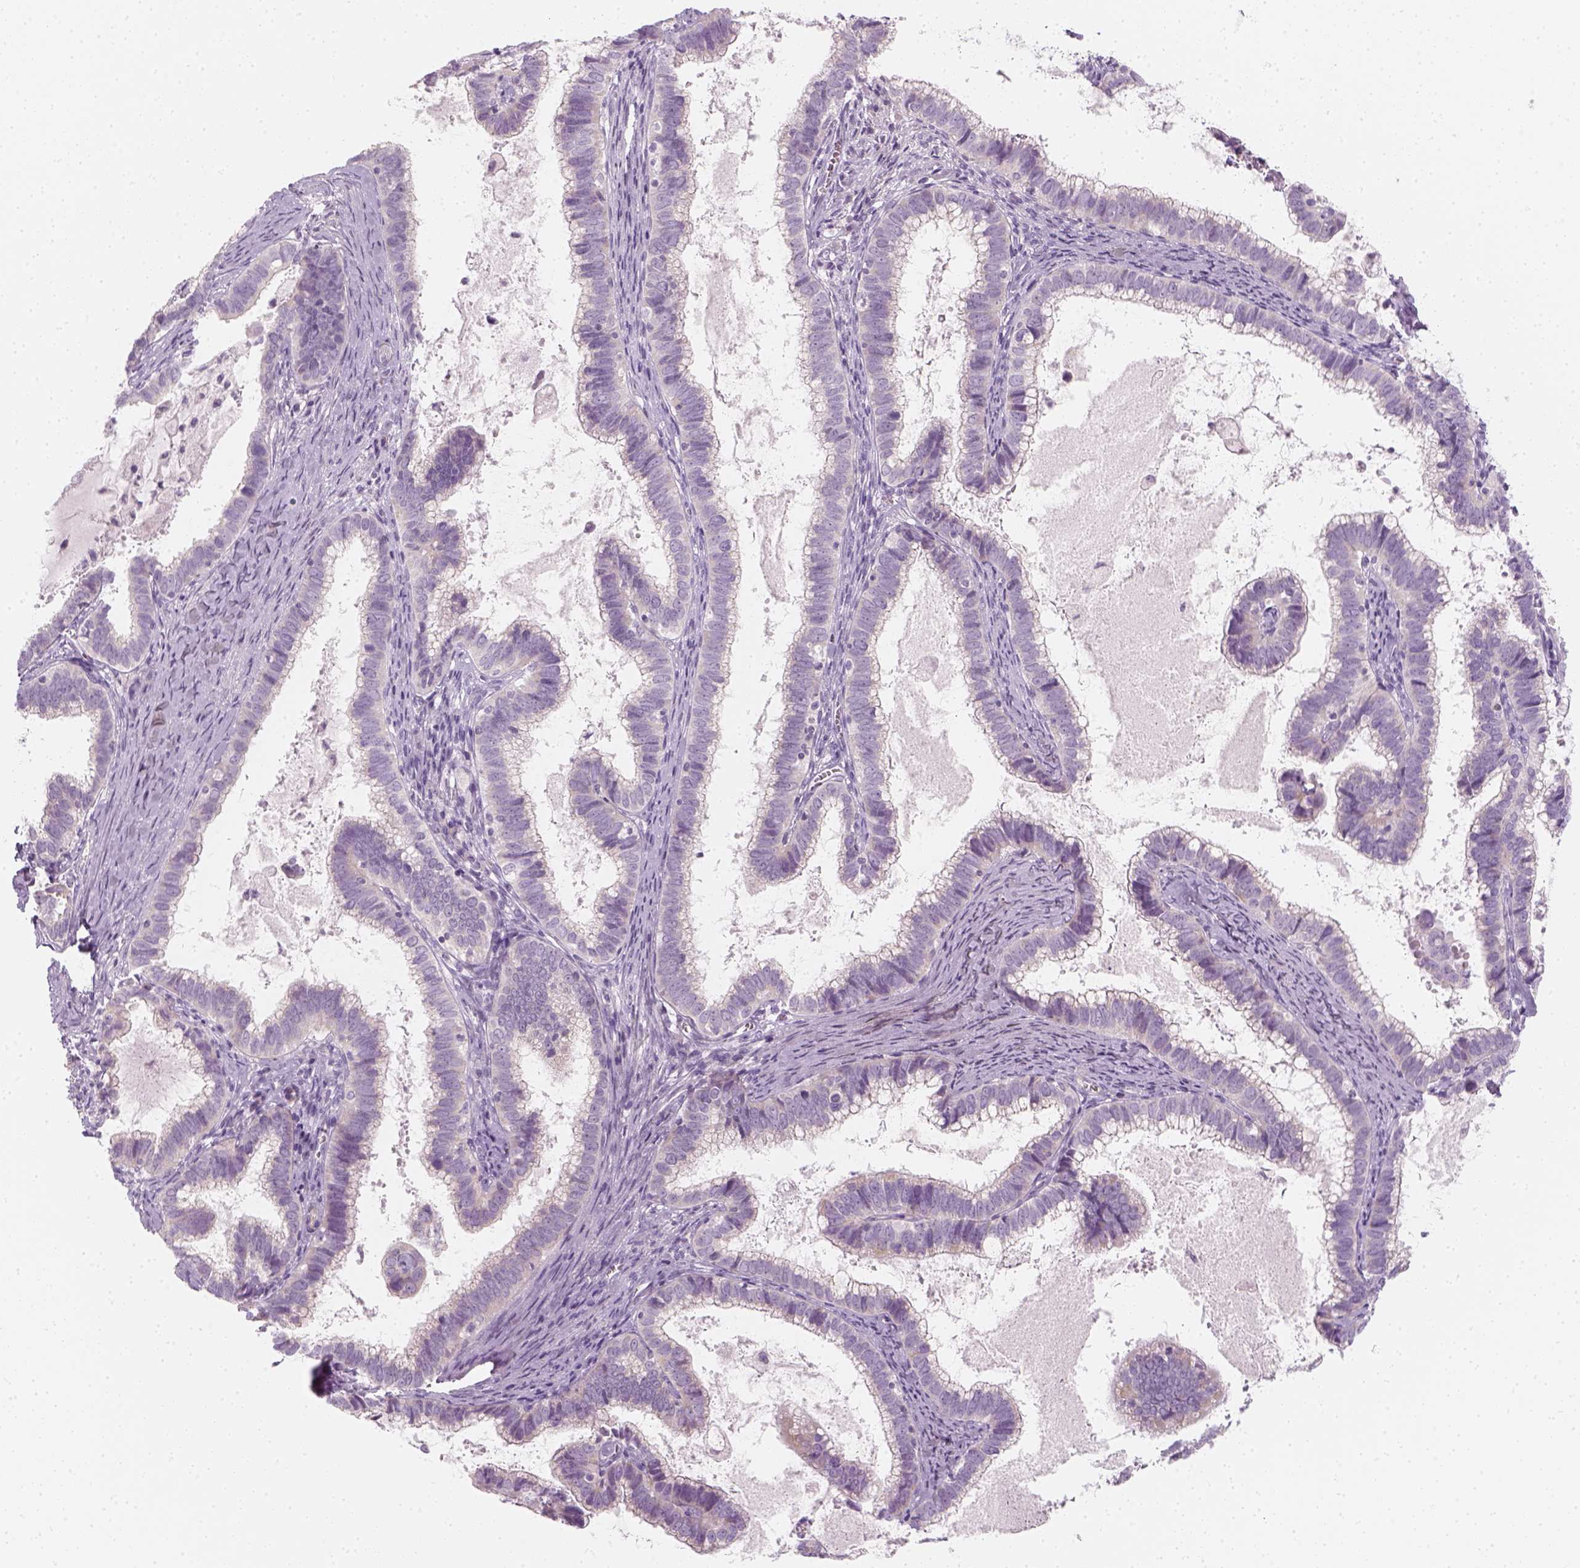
{"staining": {"intensity": "negative", "quantity": "none", "location": "none"}, "tissue": "cervical cancer", "cell_type": "Tumor cells", "image_type": "cancer", "snomed": [{"axis": "morphology", "description": "Adenocarcinoma, NOS"}, {"axis": "topography", "description": "Cervix"}], "caption": "Protein analysis of adenocarcinoma (cervical) reveals no significant positivity in tumor cells.", "gene": "PRAME", "patient": {"sex": "female", "age": 61}}